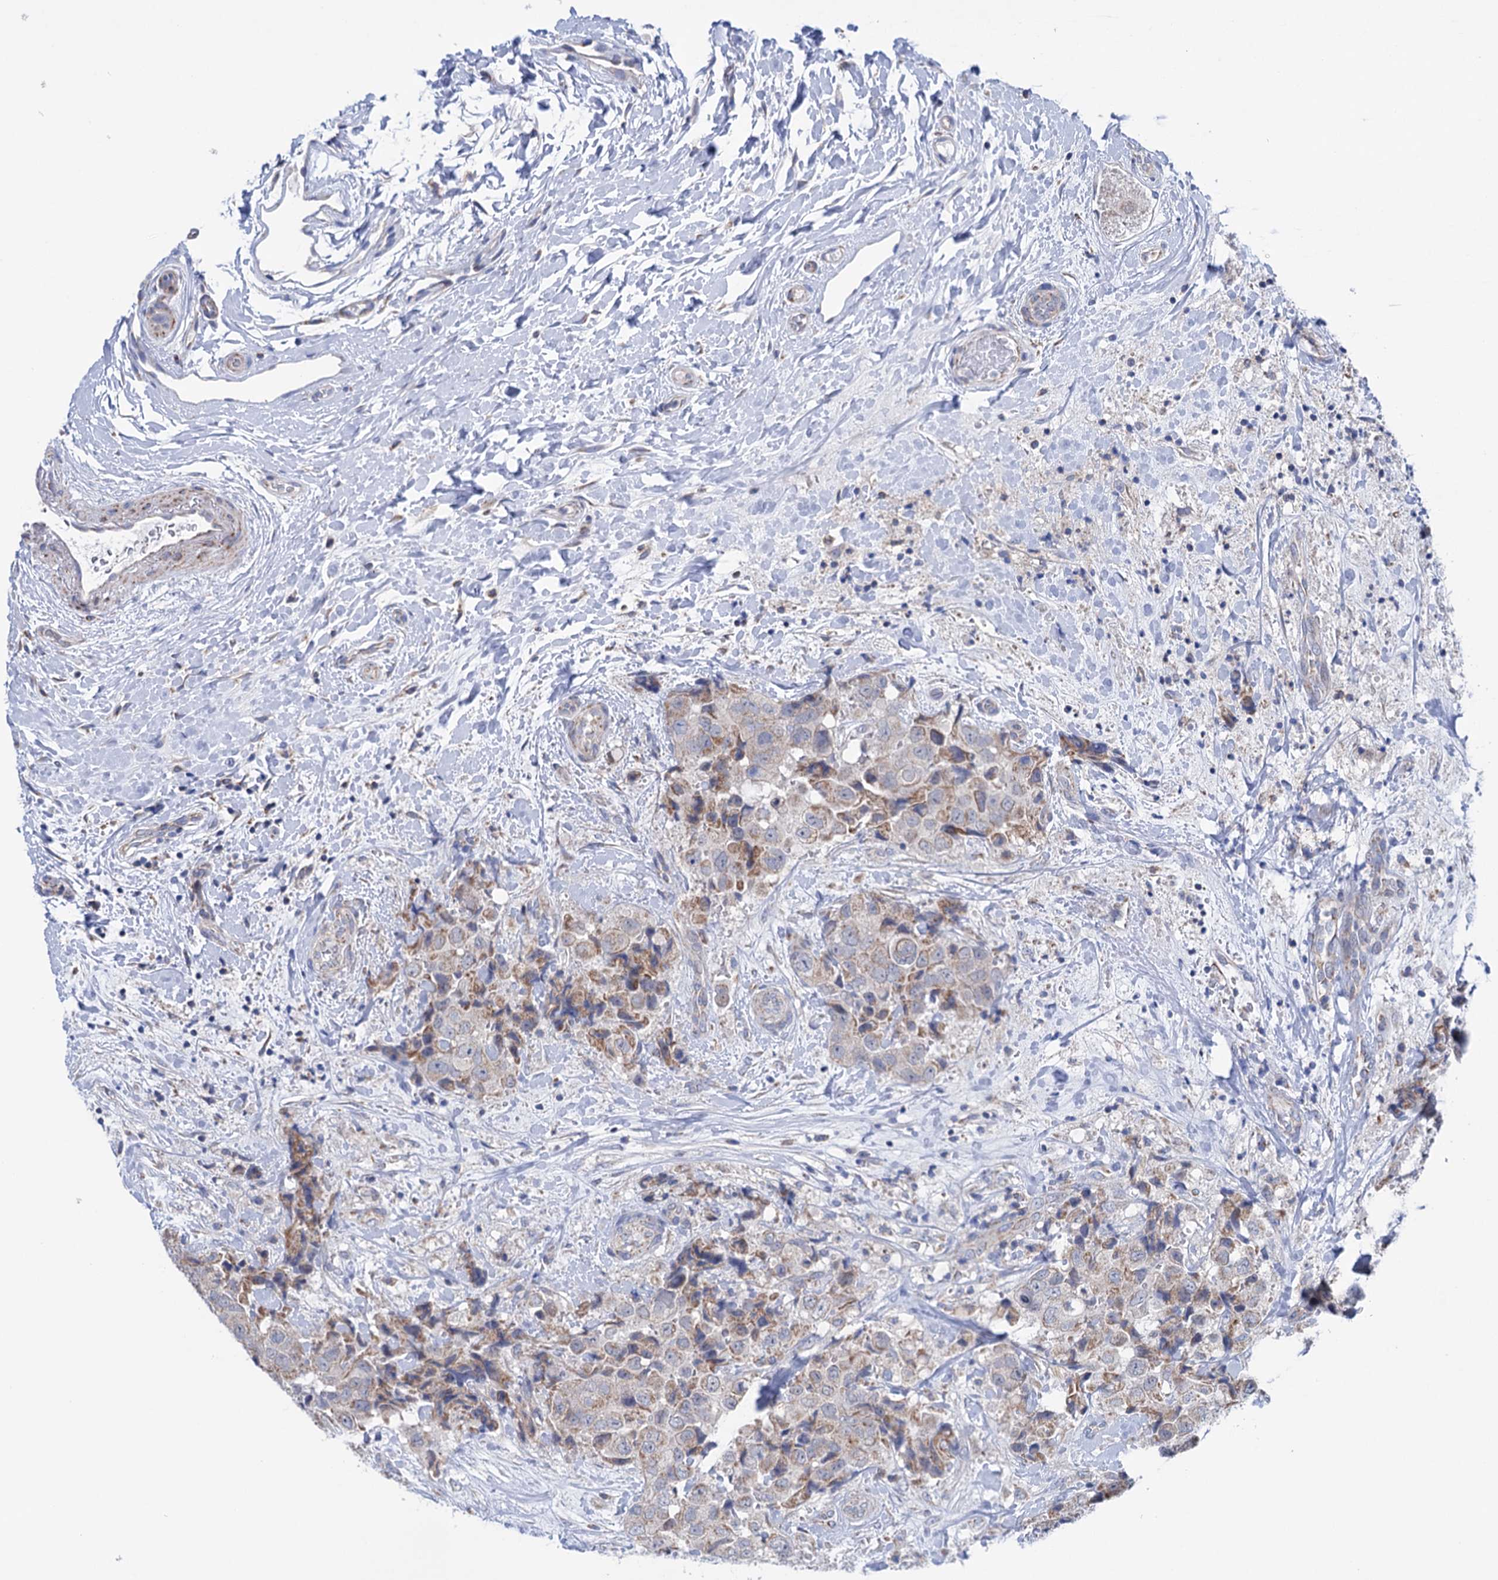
{"staining": {"intensity": "weak", "quantity": "<25%", "location": "cytoplasmic/membranous"}, "tissue": "breast cancer", "cell_type": "Tumor cells", "image_type": "cancer", "snomed": [{"axis": "morphology", "description": "Duct carcinoma"}, {"axis": "topography", "description": "Breast"}], "caption": "A photomicrograph of human breast cancer (invasive ductal carcinoma) is negative for staining in tumor cells.", "gene": "SUCLA2", "patient": {"sex": "female", "age": 62}}